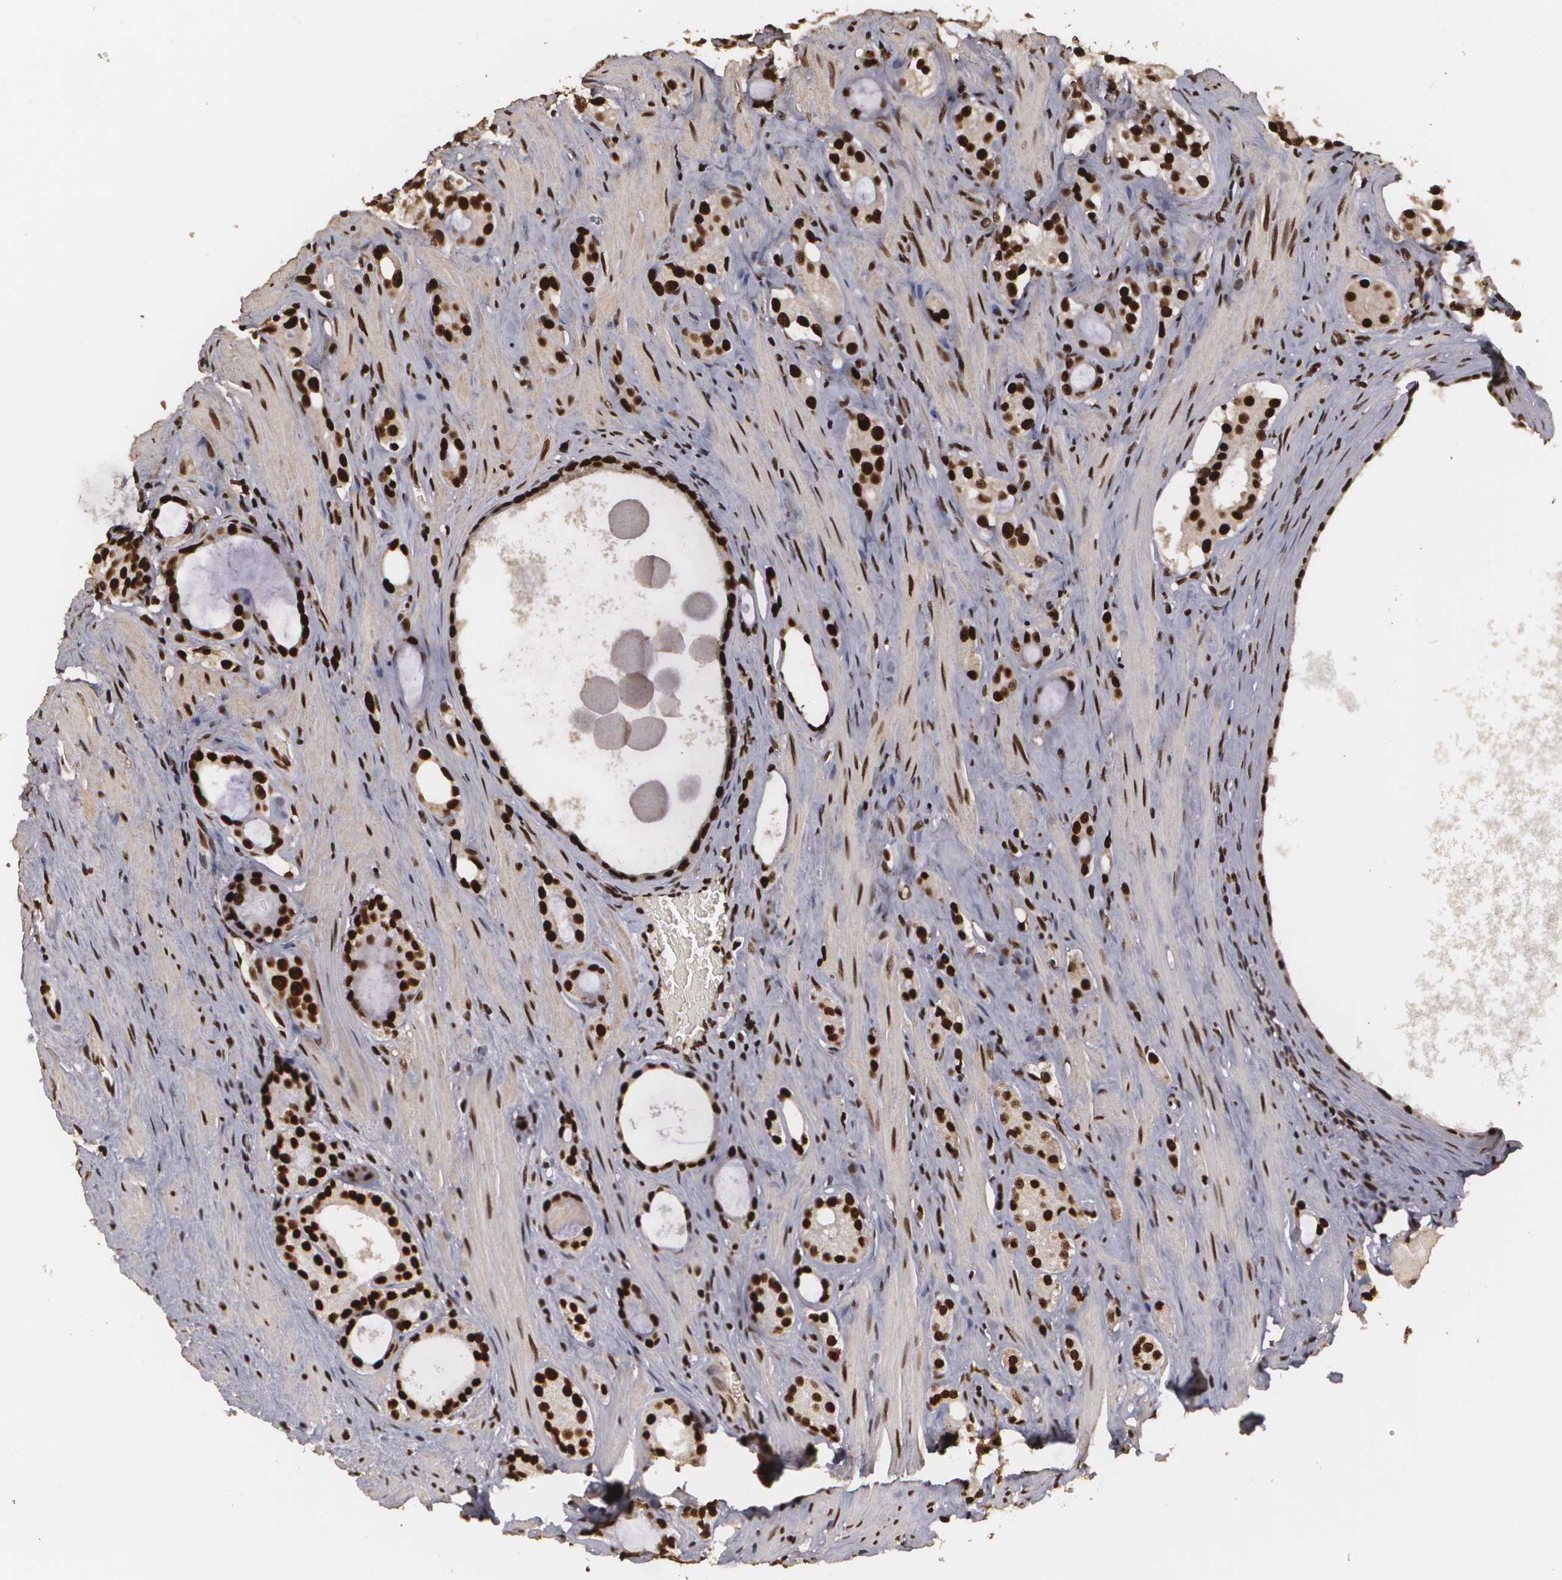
{"staining": {"intensity": "strong", "quantity": ">75%", "location": "cytoplasmic/membranous,nuclear"}, "tissue": "prostate cancer", "cell_type": "Tumor cells", "image_type": "cancer", "snomed": [{"axis": "morphology", "description": "Adenocarcinoma, Medium grade"}, {"axis": "topography", "description": "Prostate"}], "caption": "Tumor cells show high levels of strong cytoplasmic/membranous and nuclear positivity in approximately >75% of cells in prostate cancer.", "gene": "RCOR1", "patient": {"sex": "male", "age": 73}}